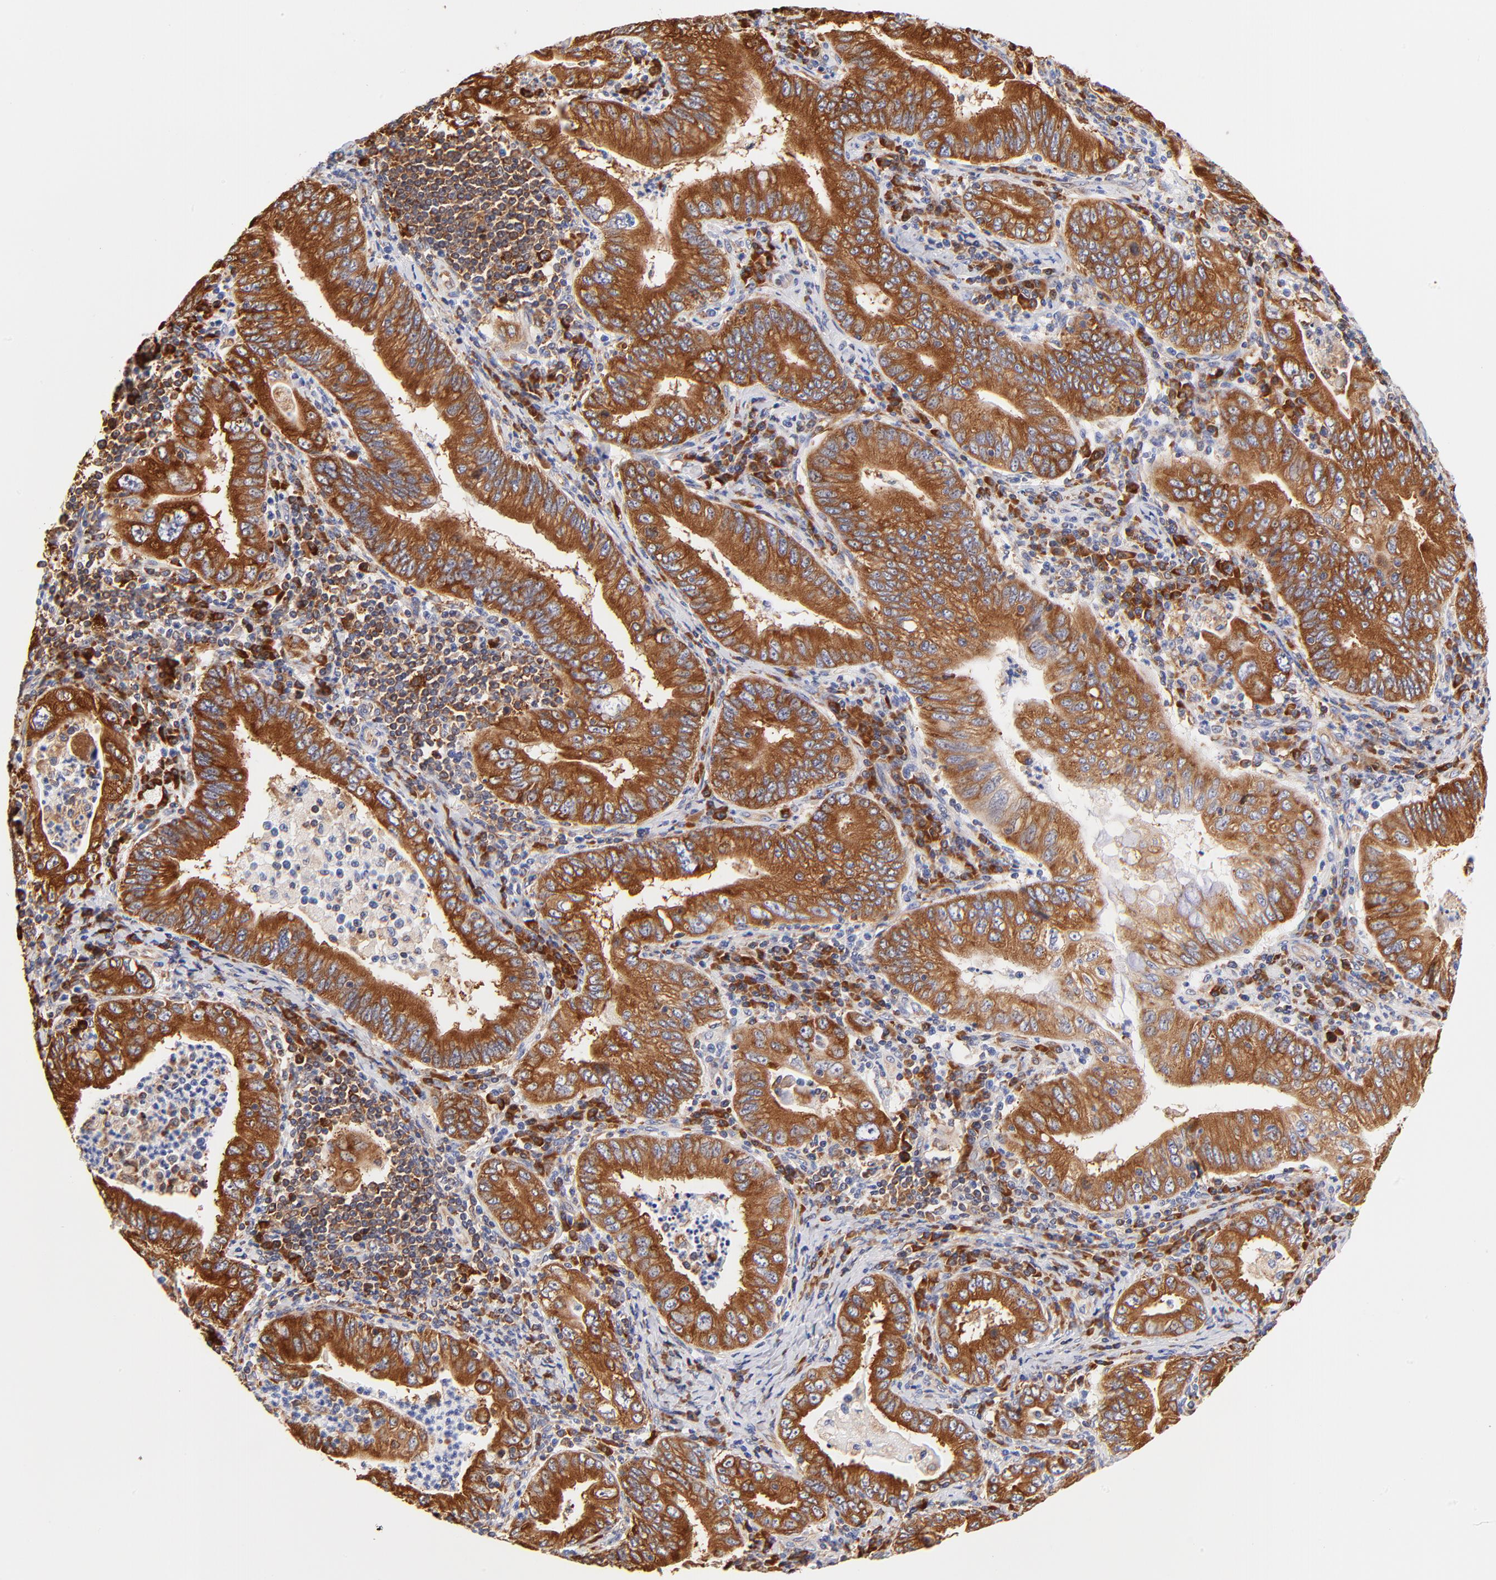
{"staining": {"intensity": "strong", "quantity": ">75%", "location": "cytoplasmic/membranous"}, "tissue": "stomach cancer", "cell_type": "Tumor cells", "image_type": "cancer", "snomed": [{"axis": "morphology", "description": "Normal tissue, NOS"}, {"axis": "morphology", "description": "Adenocarcinoma, NOS"}, {"axis": "topography", "description": "Esophagus"}, {"axis": "topography", "description": "Stomach, upper"}, {"axis": "topography", "description": "Peripheral nerve tissue"}], "caption": "Immunohistochemistry (IHC) (DAB) staining of stomach cancer (adenocarcinoma) displays strong cytoplasmic/membranous protein positivity in approximately >75% of tumor cells.", "gene": "RPL27", "patient": {"sex": "male", "age": 62}}